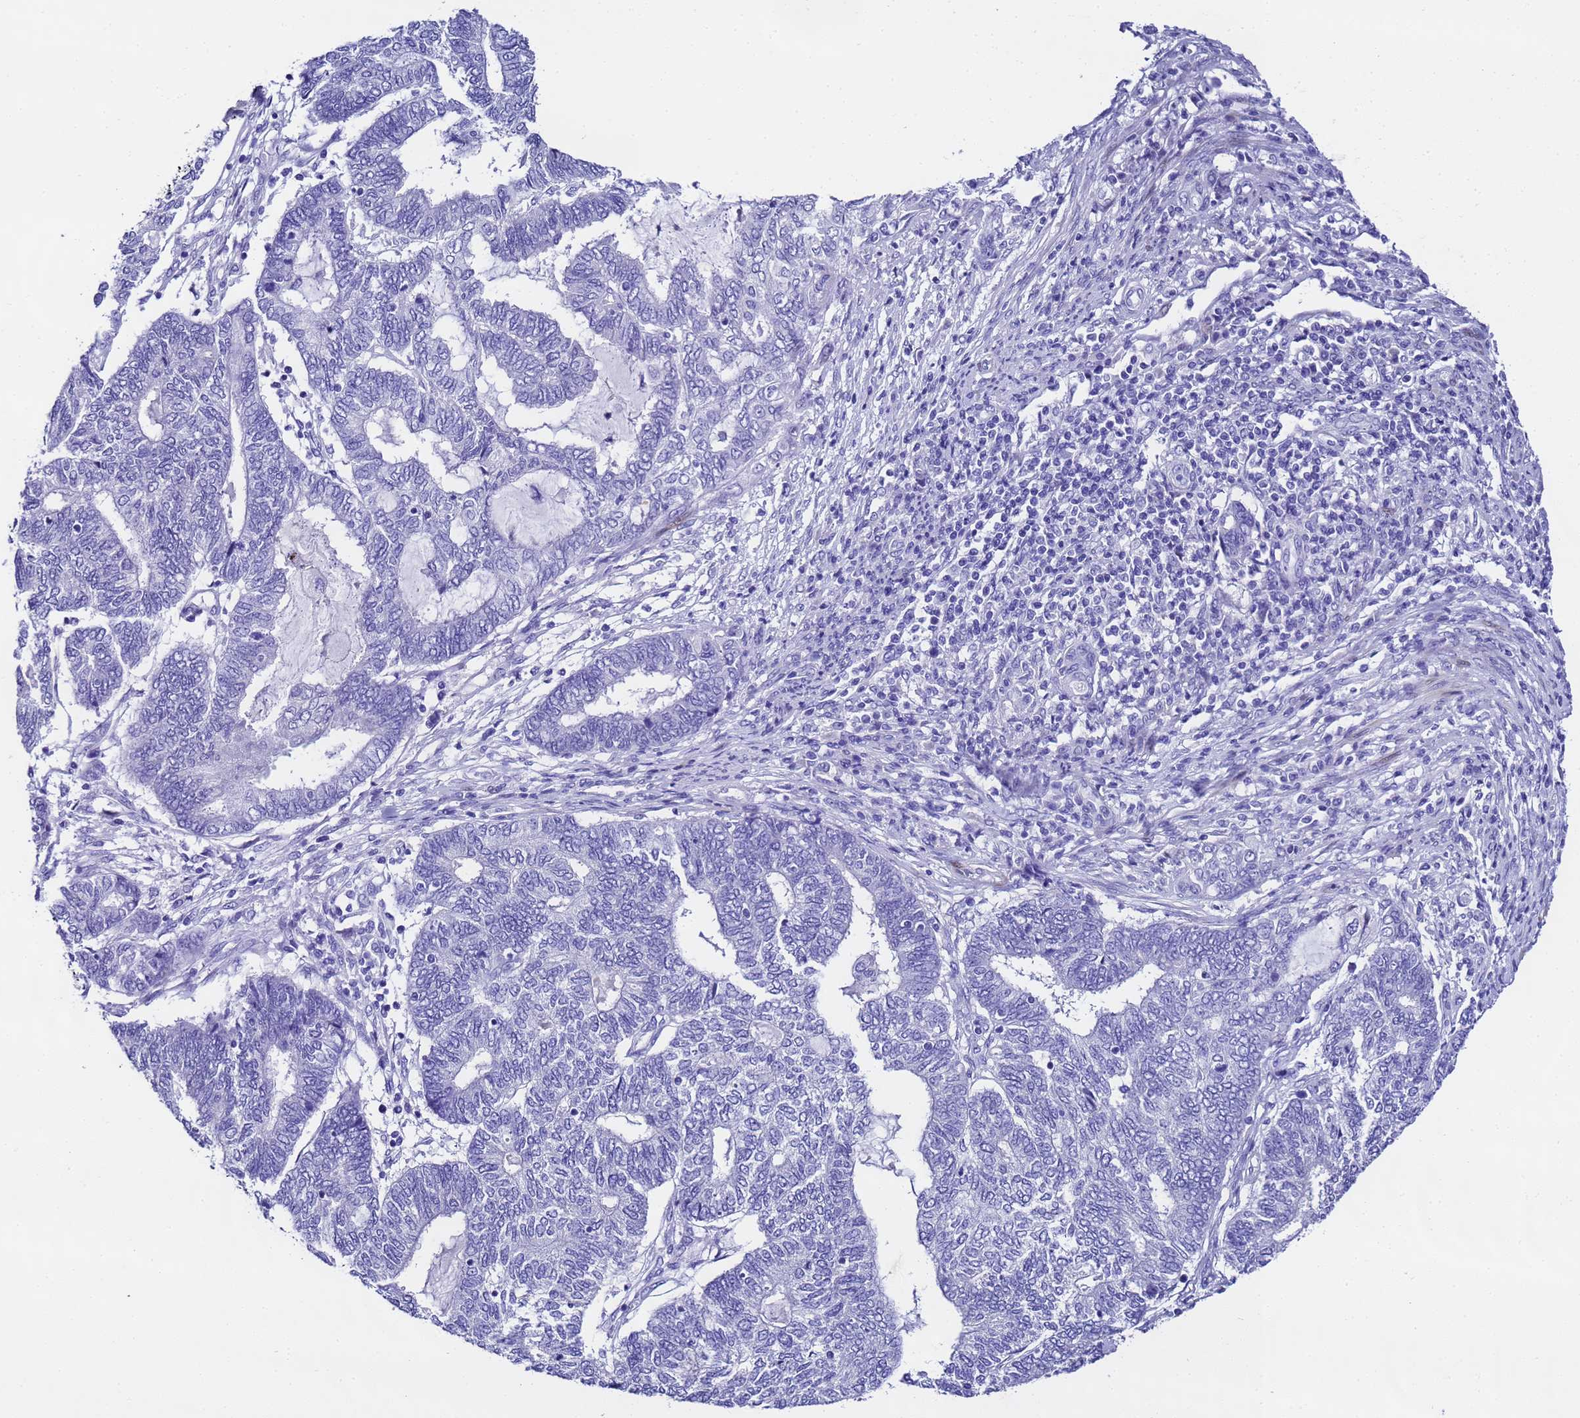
{"staining": {"intensity": "negative", "quantity": "none", "location": "none"}, "tissue": "endometrial cancer", "cell_type": "Tumor cells", "image_type": "cancer", "snomed": [{"axis": "morphology", "description": "Adenocarcinoma, NOS"}, {"axis": "topography", "description": "Uterus"}, {"axis": "topography", "description": "Endometrium"}], "caption": "This is a image of IHC staining of endometrial cancer (adenocarcinoma), which shows no expression in tumor cells.", "gene": "UGT2B10", "patient": {"sex": "female", "age": 70}}